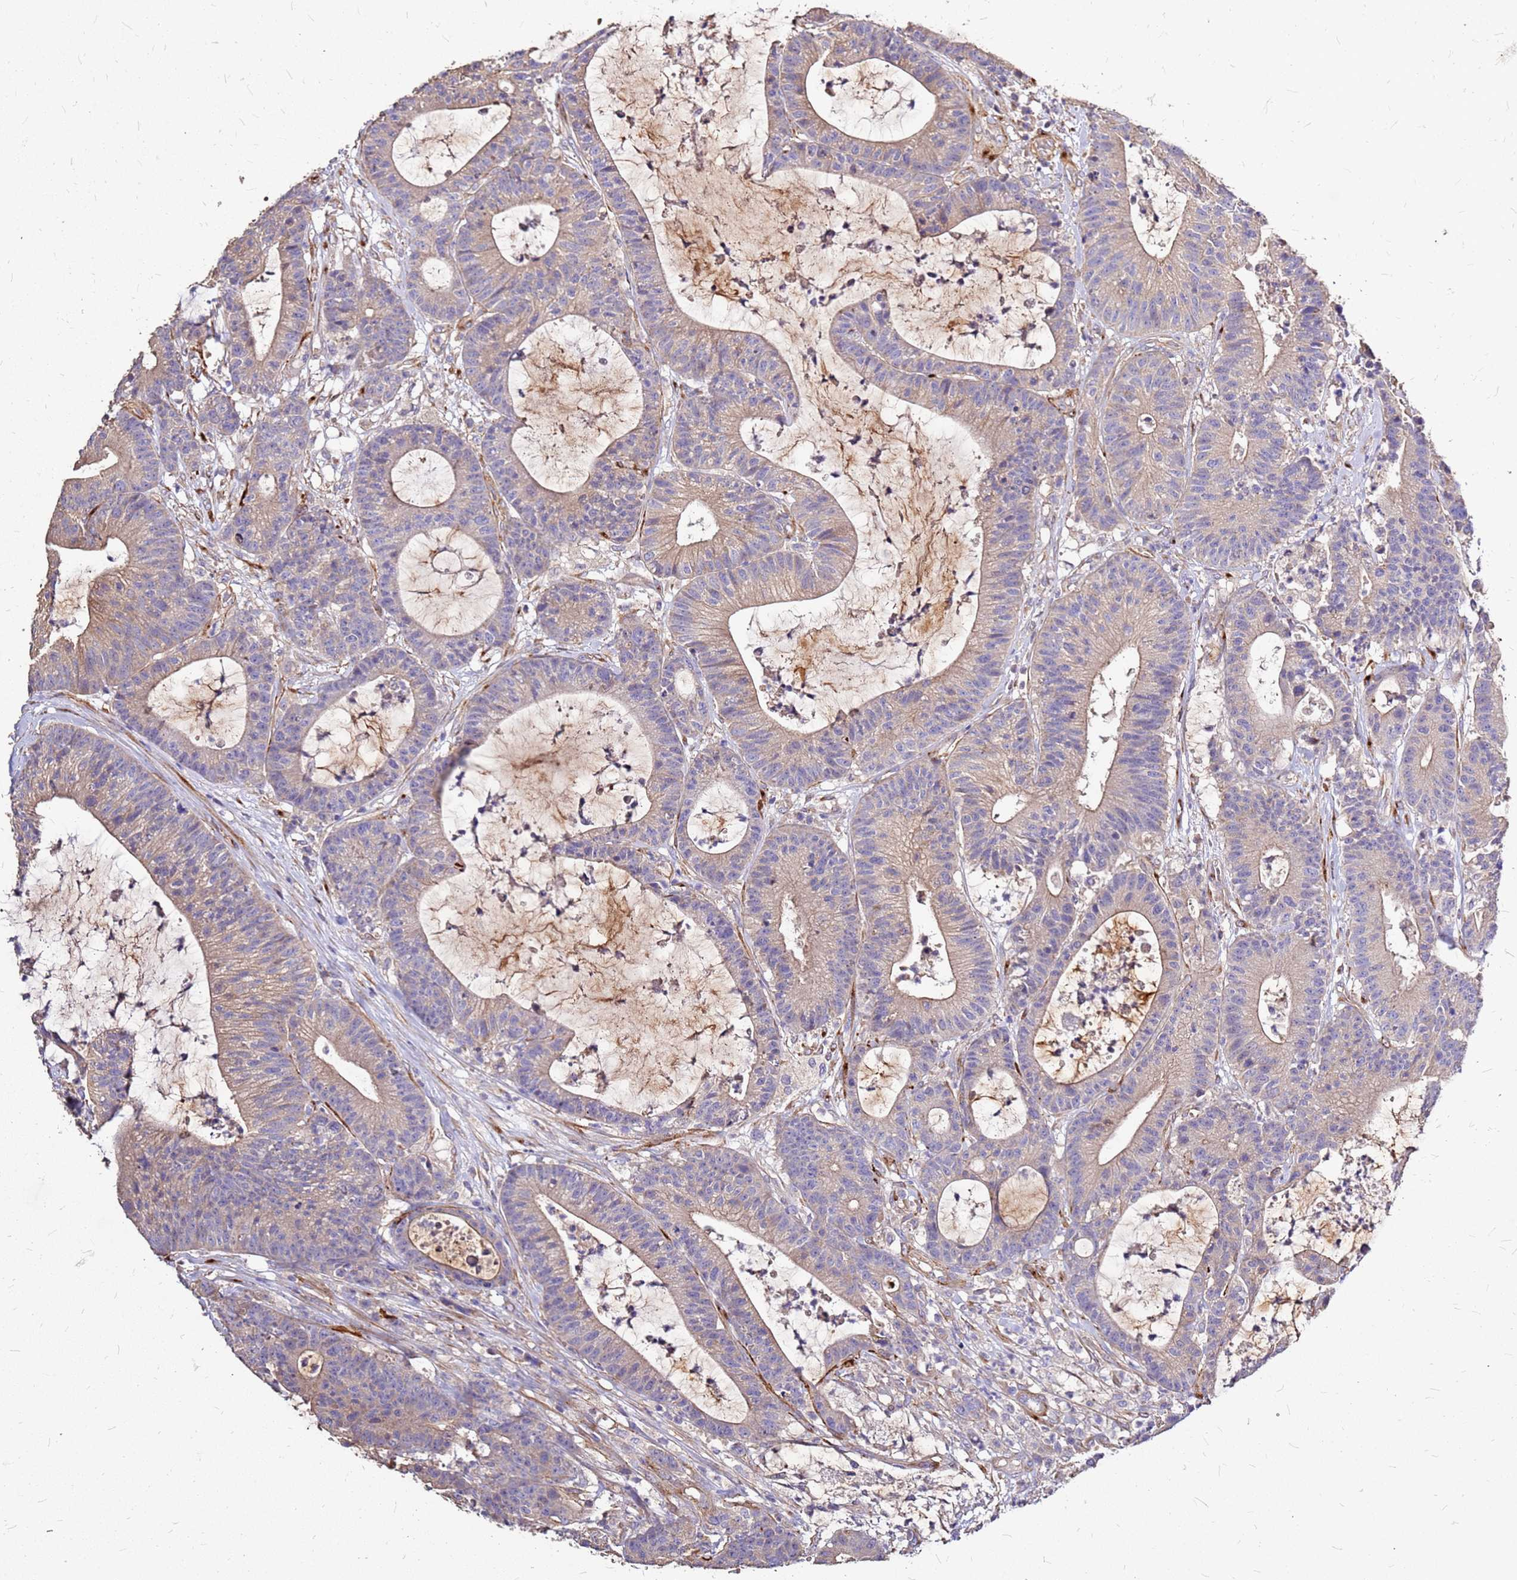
{"staining": {"intensity": "weak", "quantity": "25%-75%", "location": "cytoplasmic/membranous"}, "tissue": "colorectal cancer", "cell_type": "Tumor cells", "image_type": "cancer", "snomed": [{"axis": "morphology", "description": "Adenocarcinoma, NOS"}, {"axis": "topography", "description": "Colon"}], "caption": "This photomicrograph reveals immunohistochemistry (IHC) staining of human colorectal adenocarcinoma, with low weak cytoplasmic/membranous positivity in about 25%-75% of tumor cells.", "gene": "EXD3", "patient": {"sex": "female", "age": 84}}